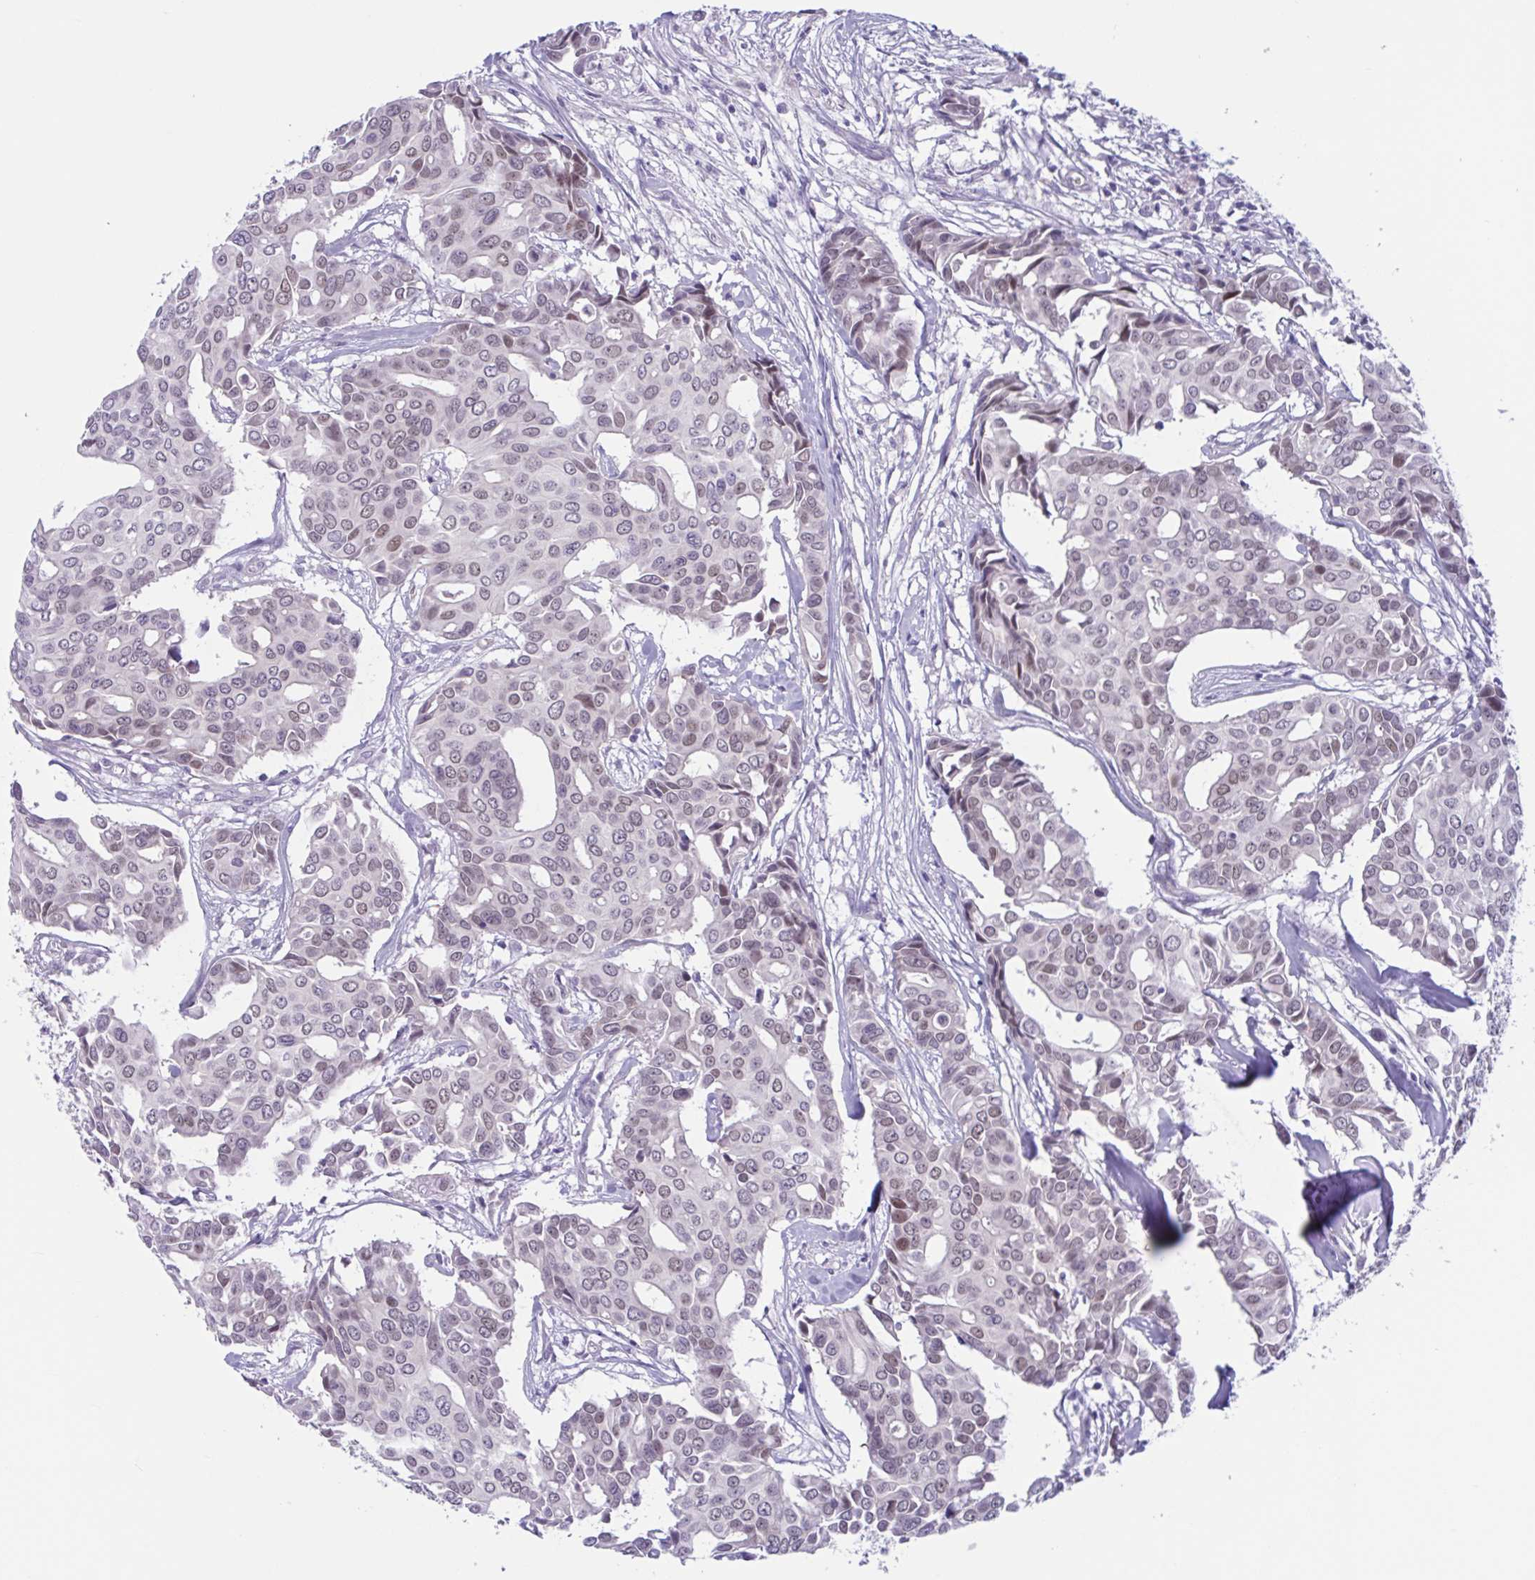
{"staining": {"intensity": "moderate", "quantity": "25%-75%", "location": "nuclear"}, "tissue": "breast cancer", "cell_type": "Tumor cells", "image_type": "cancer", "snomed": [{"axis": "morphology", "description": "Duct carcinoma"}, {"axis": "topography", "description": "Breast"}], "caption": "Intraductal carcinoma (breast) was stained to show a protein in brown. There is medium levels of moderate nuclear expression in about 25%-75% of tumor cells.", "gene": "WNT9B", "patient": {"sex": "female", "age": 54}}